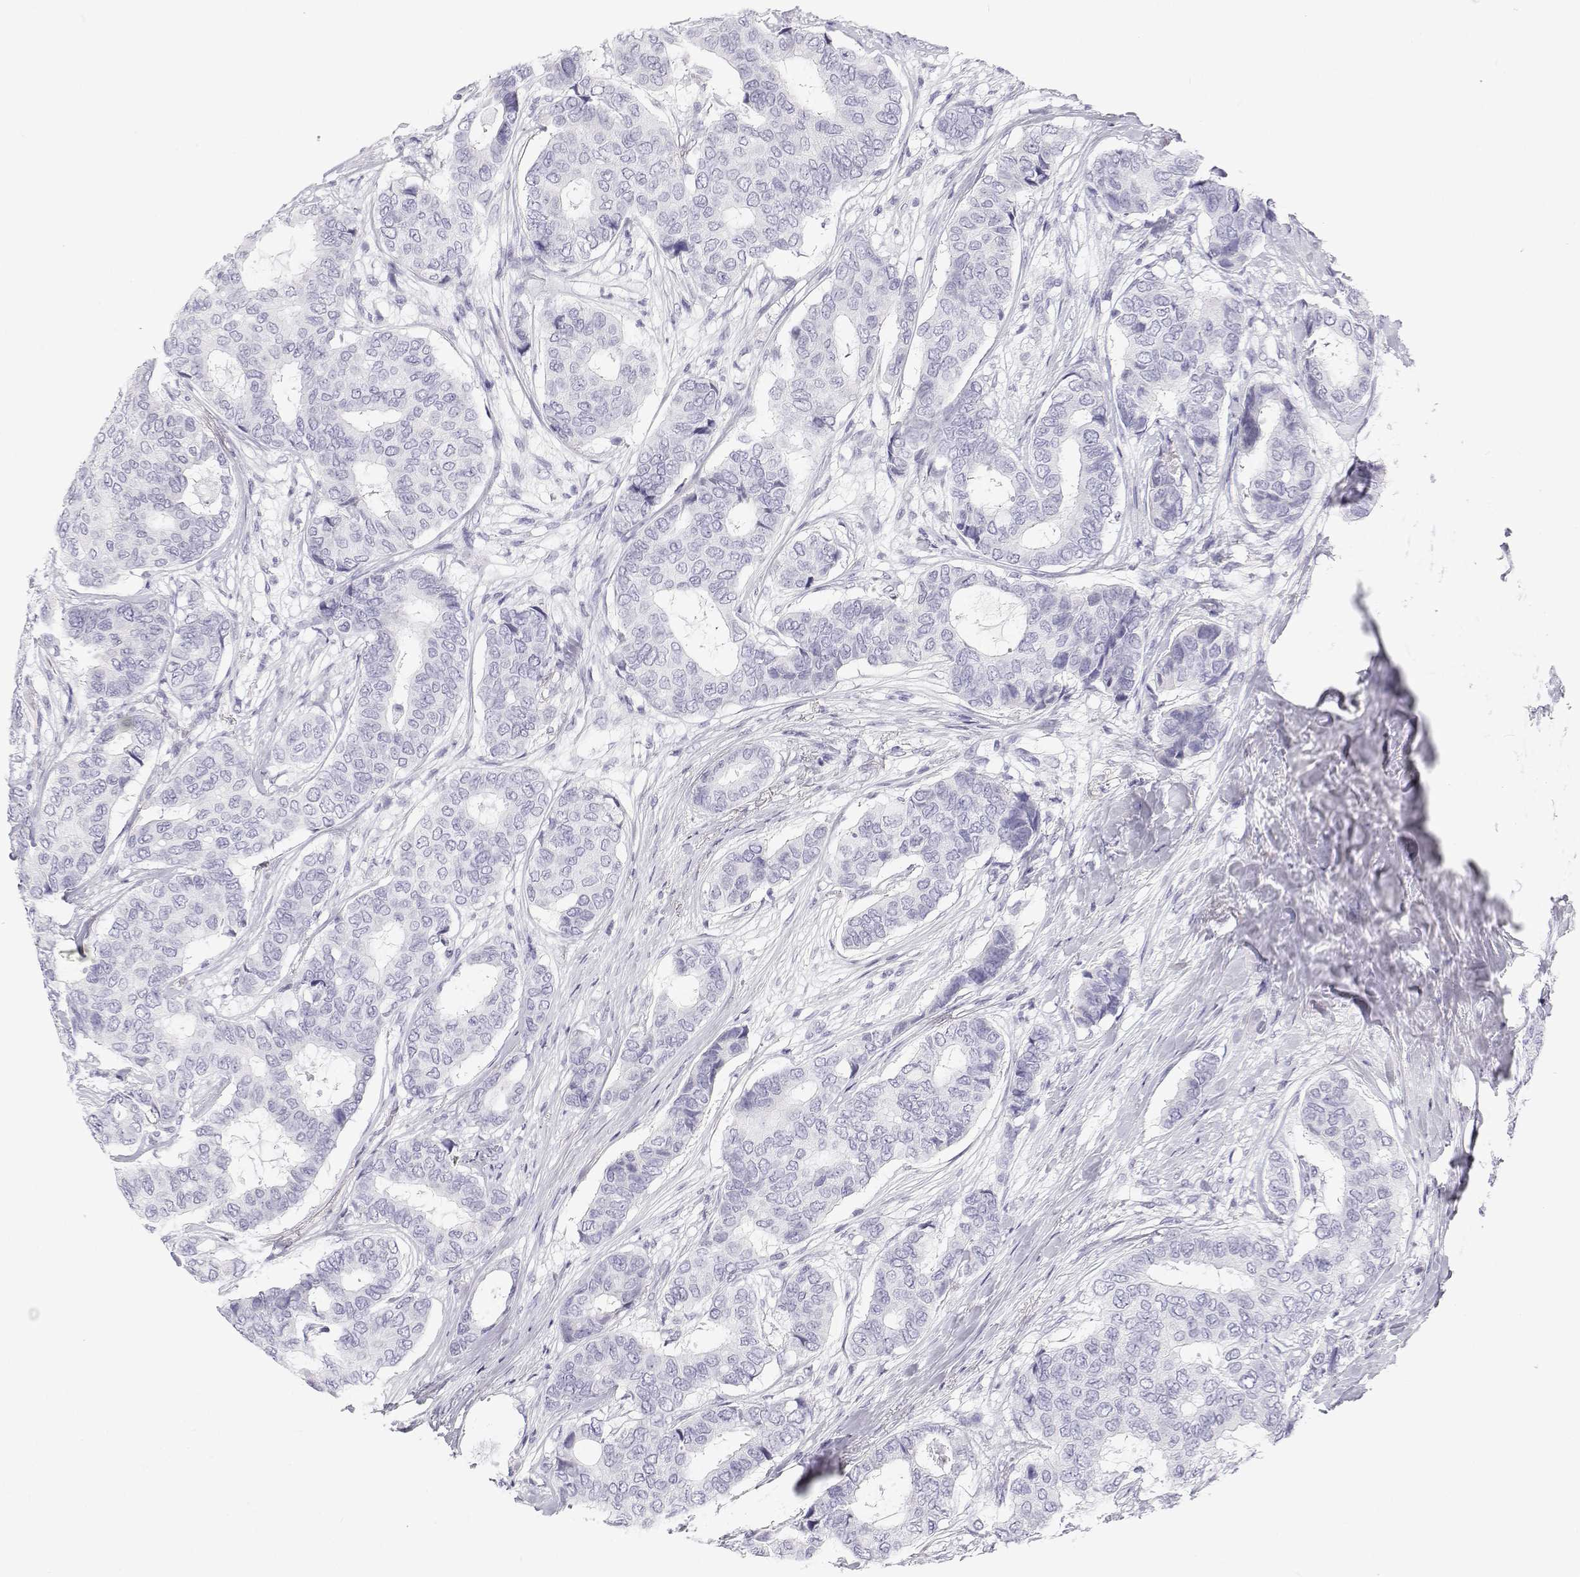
{"staining": {"intensity": "negative", "quantity": "none", "location": "none"}, "tissue": "breast cancer", "cell_type": "Tumor cells", "image_type": "cancer", "snomed": [{"axis": "morphology", "description": "Duct carcinoma"}, {"axis": "topography", "description": "Breast"}], "caption": "Breast intraductal carcinoma stained for a protein using immunohistochemistry (IHC) reveals no staining tumor cells.", "gene": "TTN", "patient": {"sex": "female", "age": 75}}